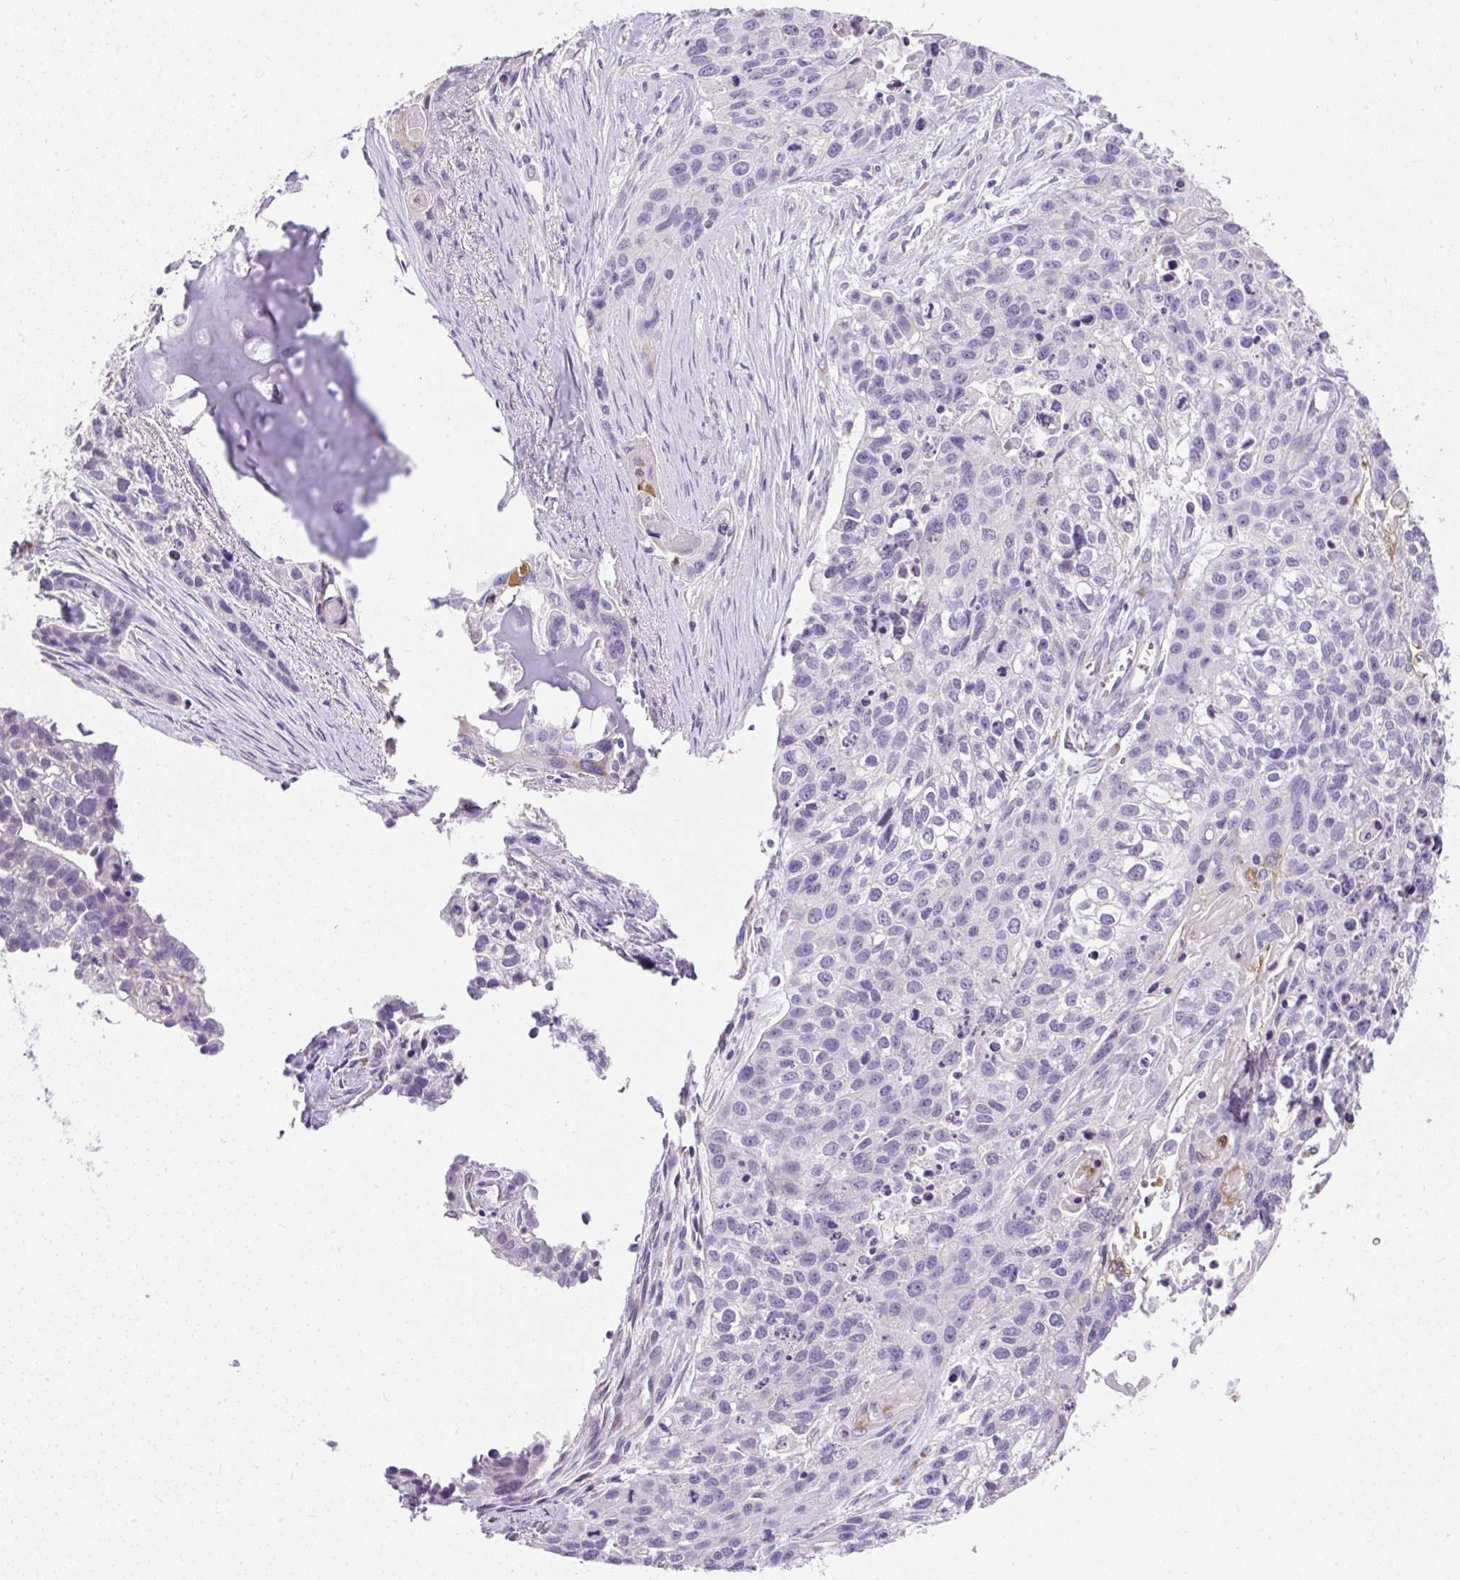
{"staining": {"intensity": "negative", "quantity": "none", "location": "none"}, "tissue": "lung cancer", "cell_type": "Tumor cells", "image_type": "cancer", "snomed": [{"axis": "morphology", "description": "Squamous cell carcinoma, NOS"}, {"axis": "topography", "description": "Lung"}], "caption": "Immunohistochemistry (IHC) of lung squamous cell carcinoma displays no positivity in tumor cells.", "gene": "DTX4", "patient": {"sex": "male", "age": 74}}